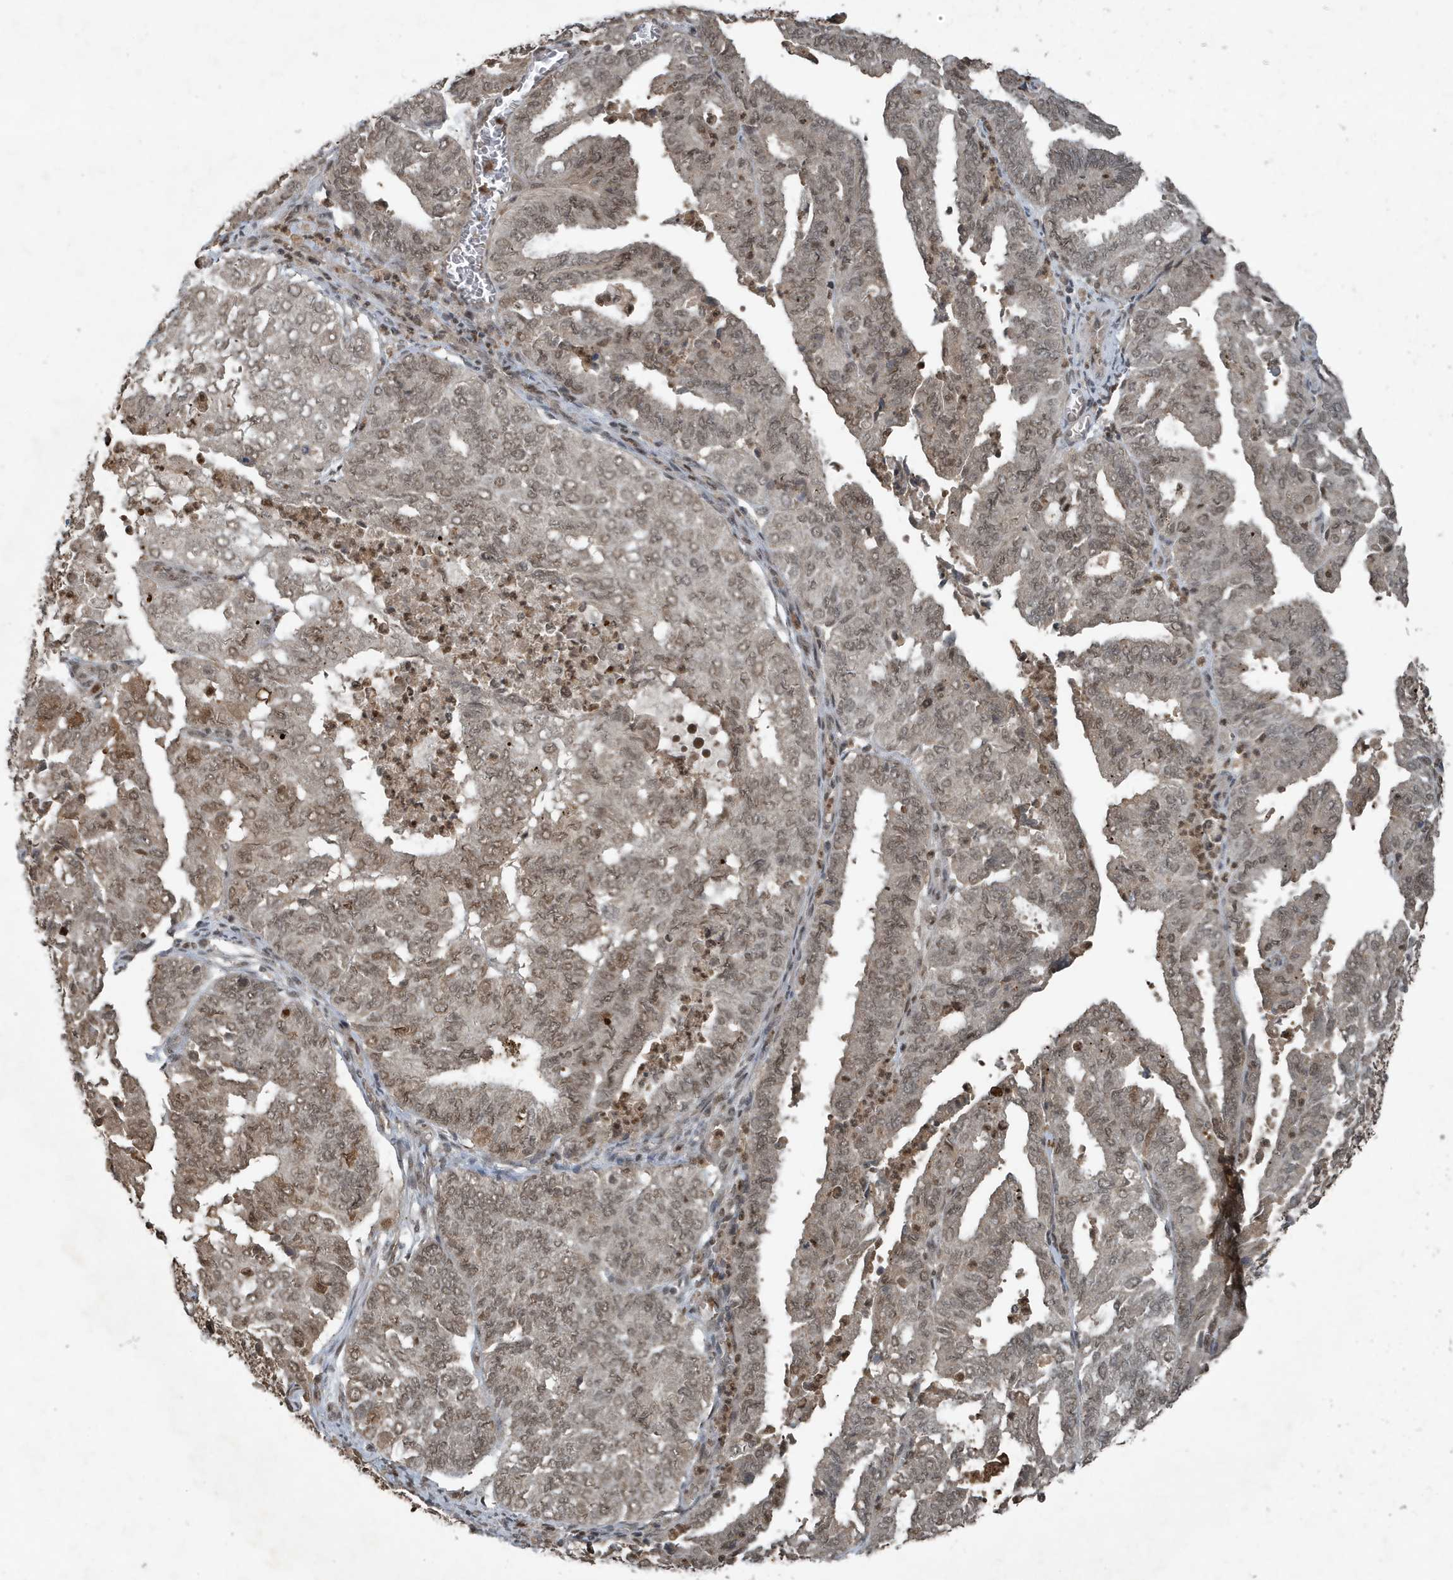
{"staining": {"intensity": "moderate", "quantity": ">75%", "location": "nuclear"}, "tissue": "endometrial cancer", "cell_type": "Tumor cells", "image_type": "cancer", "snomed": [{"axis": "morphology", "description": "Adenocarcinoma, NOS"}, {"axis": "topography", "description": "Uterus"}], "caption": "Immunohistochemical staining of endometrial cancer exhibits moderate nuclear protein positivity in approximately >75% of tumor cells.", "gene": "HSPA1A", "patient": {"sex": "female", "age": 60}}